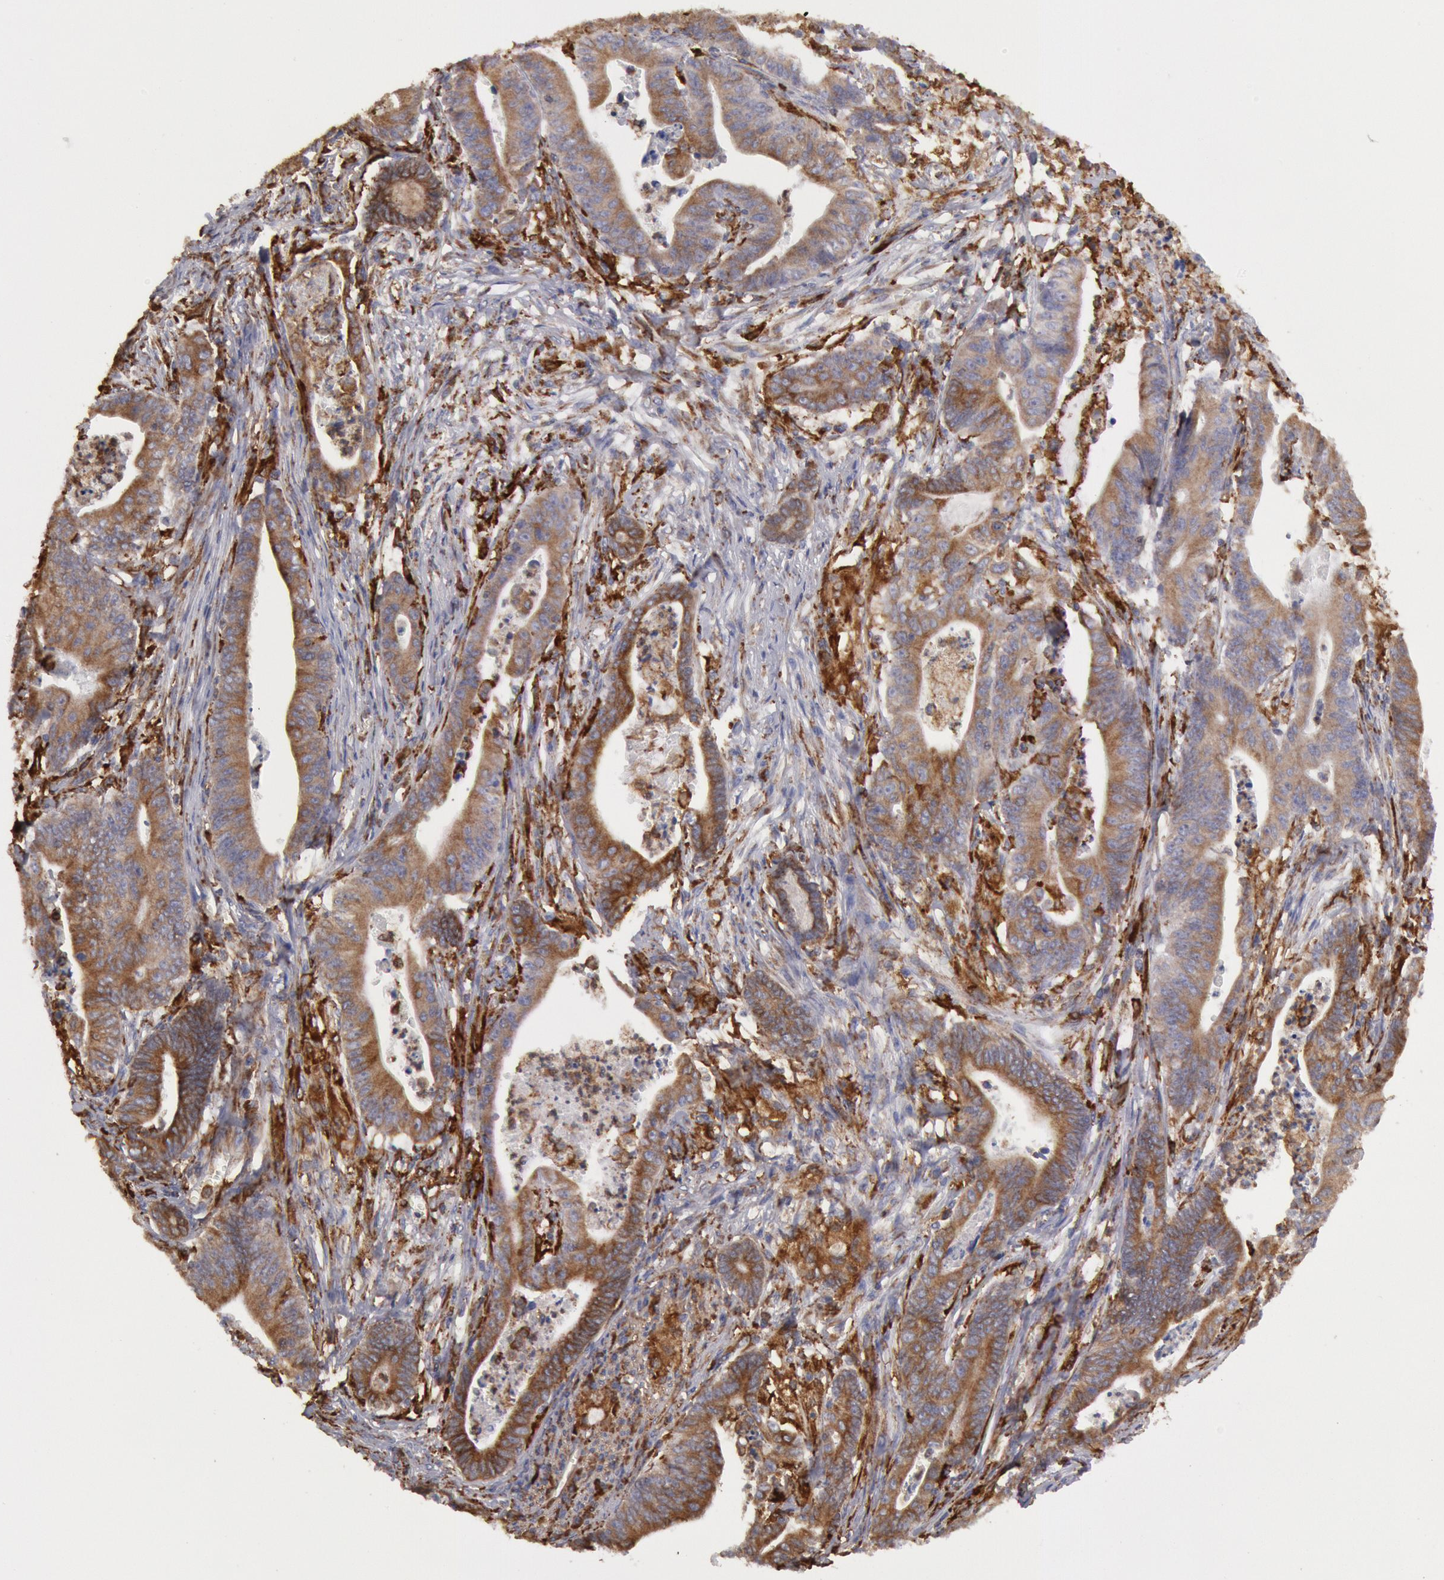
{"staining": {"intensity": "moderate", "quantity": ">75%", "location": "cytoplasmic/membranous"}, "tissue": "stomach cancer", "cell_type": "Tumor cells", "image_type": "cancer", "snomed": [{"axis": "morphology", "description": "Adenocarcinoma, NOS"}, {"axis": "topography", "description": "Stomach, lower"}], "caption": "This photomicrograph shows stomach adenocarcinoma stained with IHC to label a protein in brown. The cytoplasmic/membranous of tumor cells show moderate positivity for the protein. Nuclei are counter-stained blue.", "gene": "ERP44", "patient": {"sex": "female", "age": 86}}